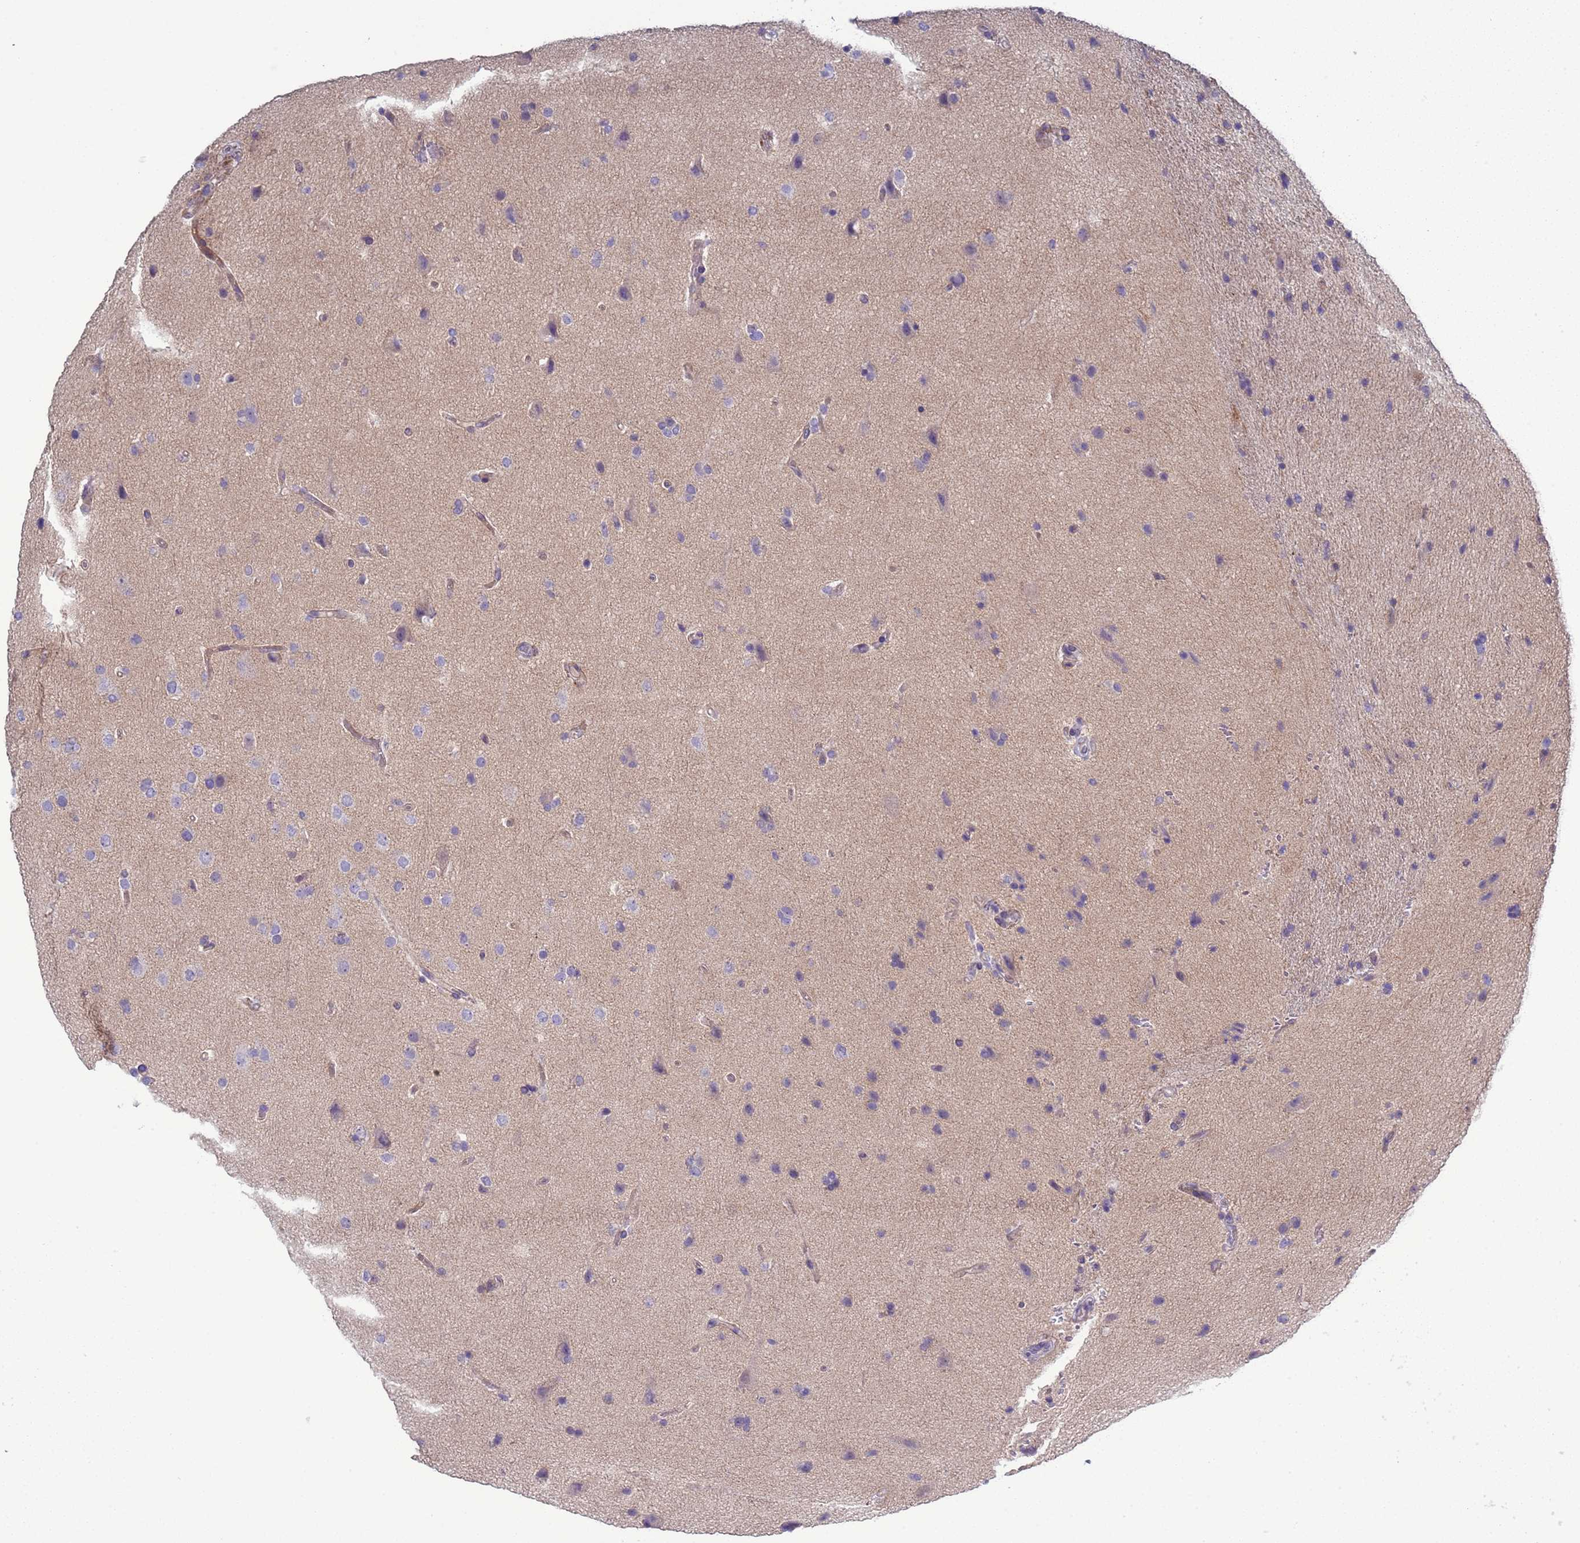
{"staining": {"intensity": "negative", "quantity": "none", "location": "none"}, "tissue": "glioma", "cell_type": "Tumor cells", "image_type": "cancer", "snomed": [{"axis": "morphology", "description": "Glioma, malignant, High grade"}, {"axis": "topography", "description": "Brain"}], "caption": "A histopathology image of glioma stained for a protein shows no brown staining in tumor cells.", "gene": "TRMT10A", "patient": {"sex": "male", "age": 72}}